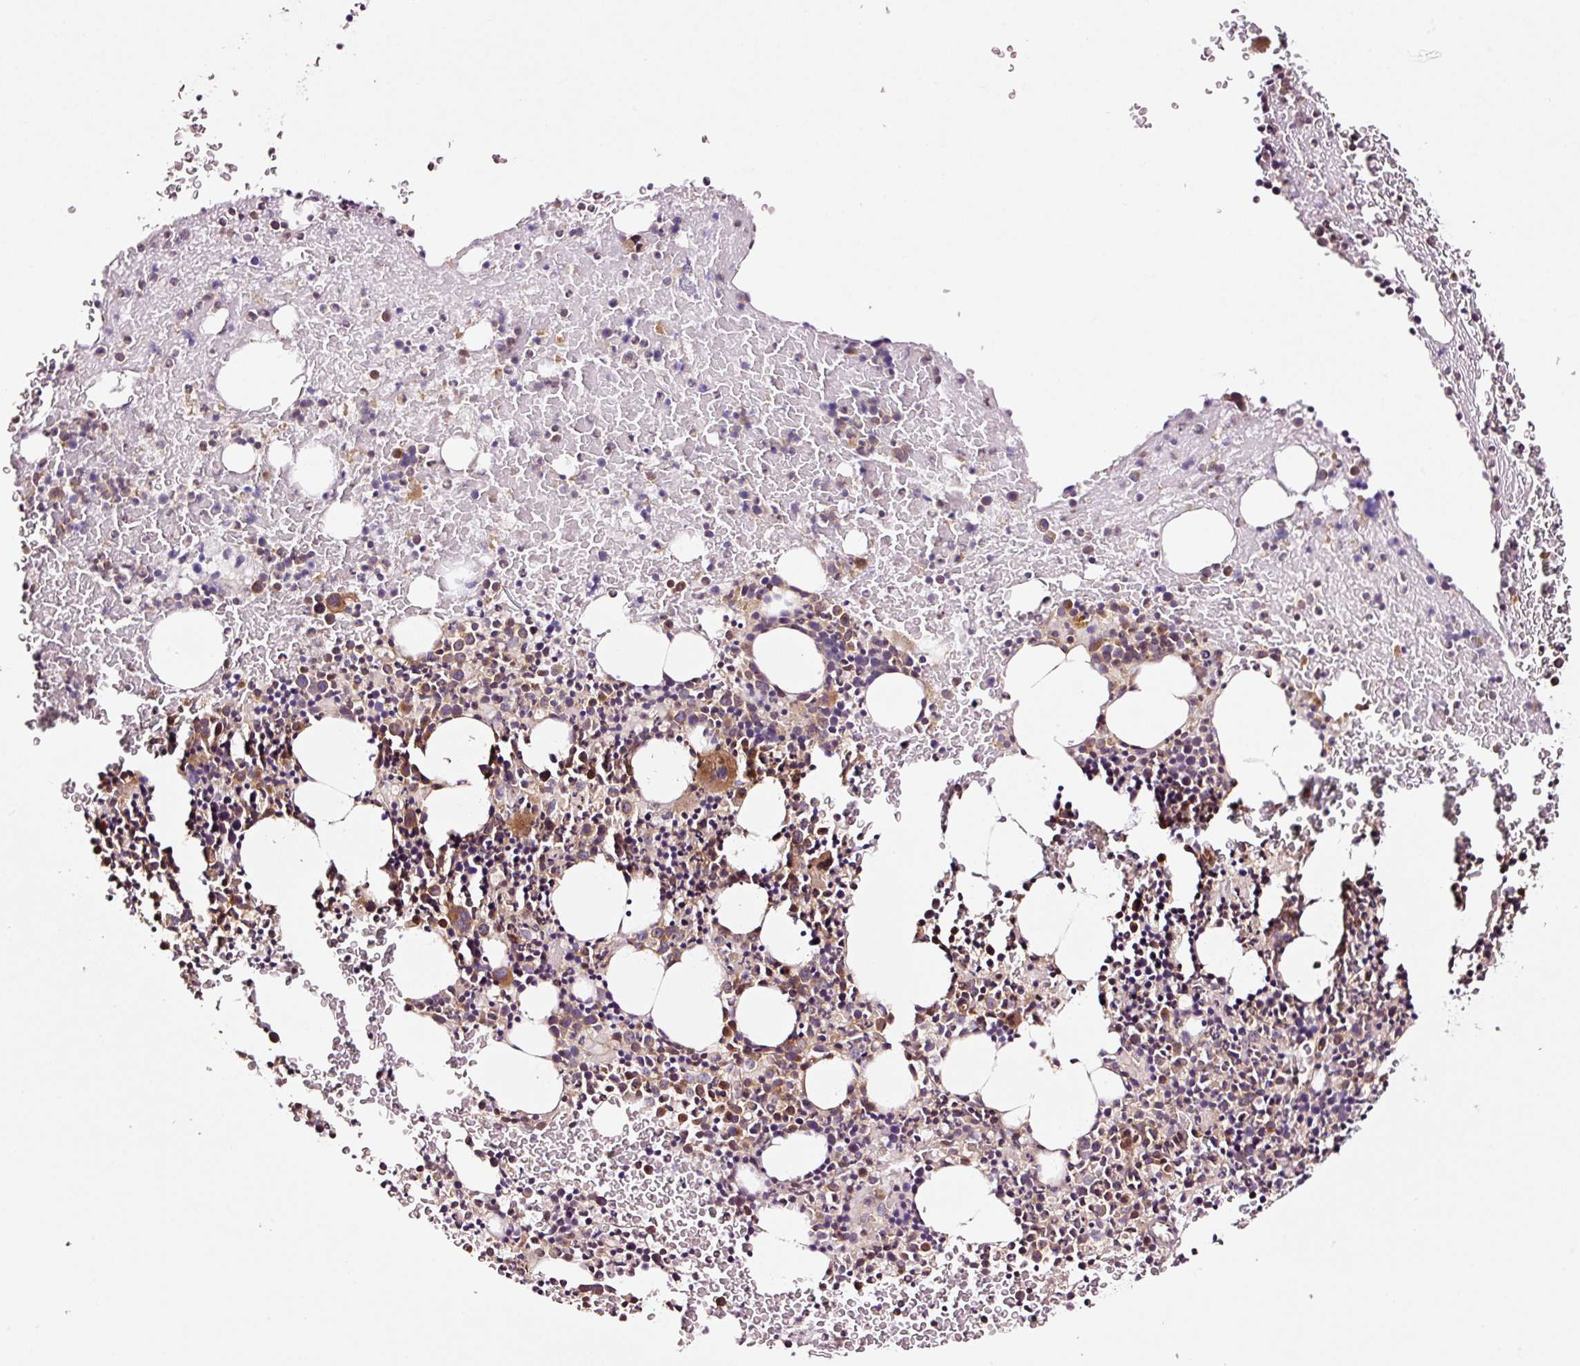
{"staining": {"intensity": "moderate", "quantity": "25%-75%", "location": "cytoplasmic/membranous"}, "tissue": "bone marrow", "cell_type": "Hematopoietic cells", "image_type": "normal", "snomed": [{"axis": "morphology", "description": "Normal tissue, NOS"}, {"axis": "topography", "description": "Bone marrow"}], "caption": "Bone marrow stained with DAB (3,3'-diaminobenzidine) immunohistochemistry exhibits medium levels of moderate cytoplasmic/membranous staining in approximately 25%-75% of hematopoietic cells. Ihc stains the protein of interest in brown and the nuclei are stained blue.", "gene": "METAP1", "patient": {"sex": "male", "age": 61}}